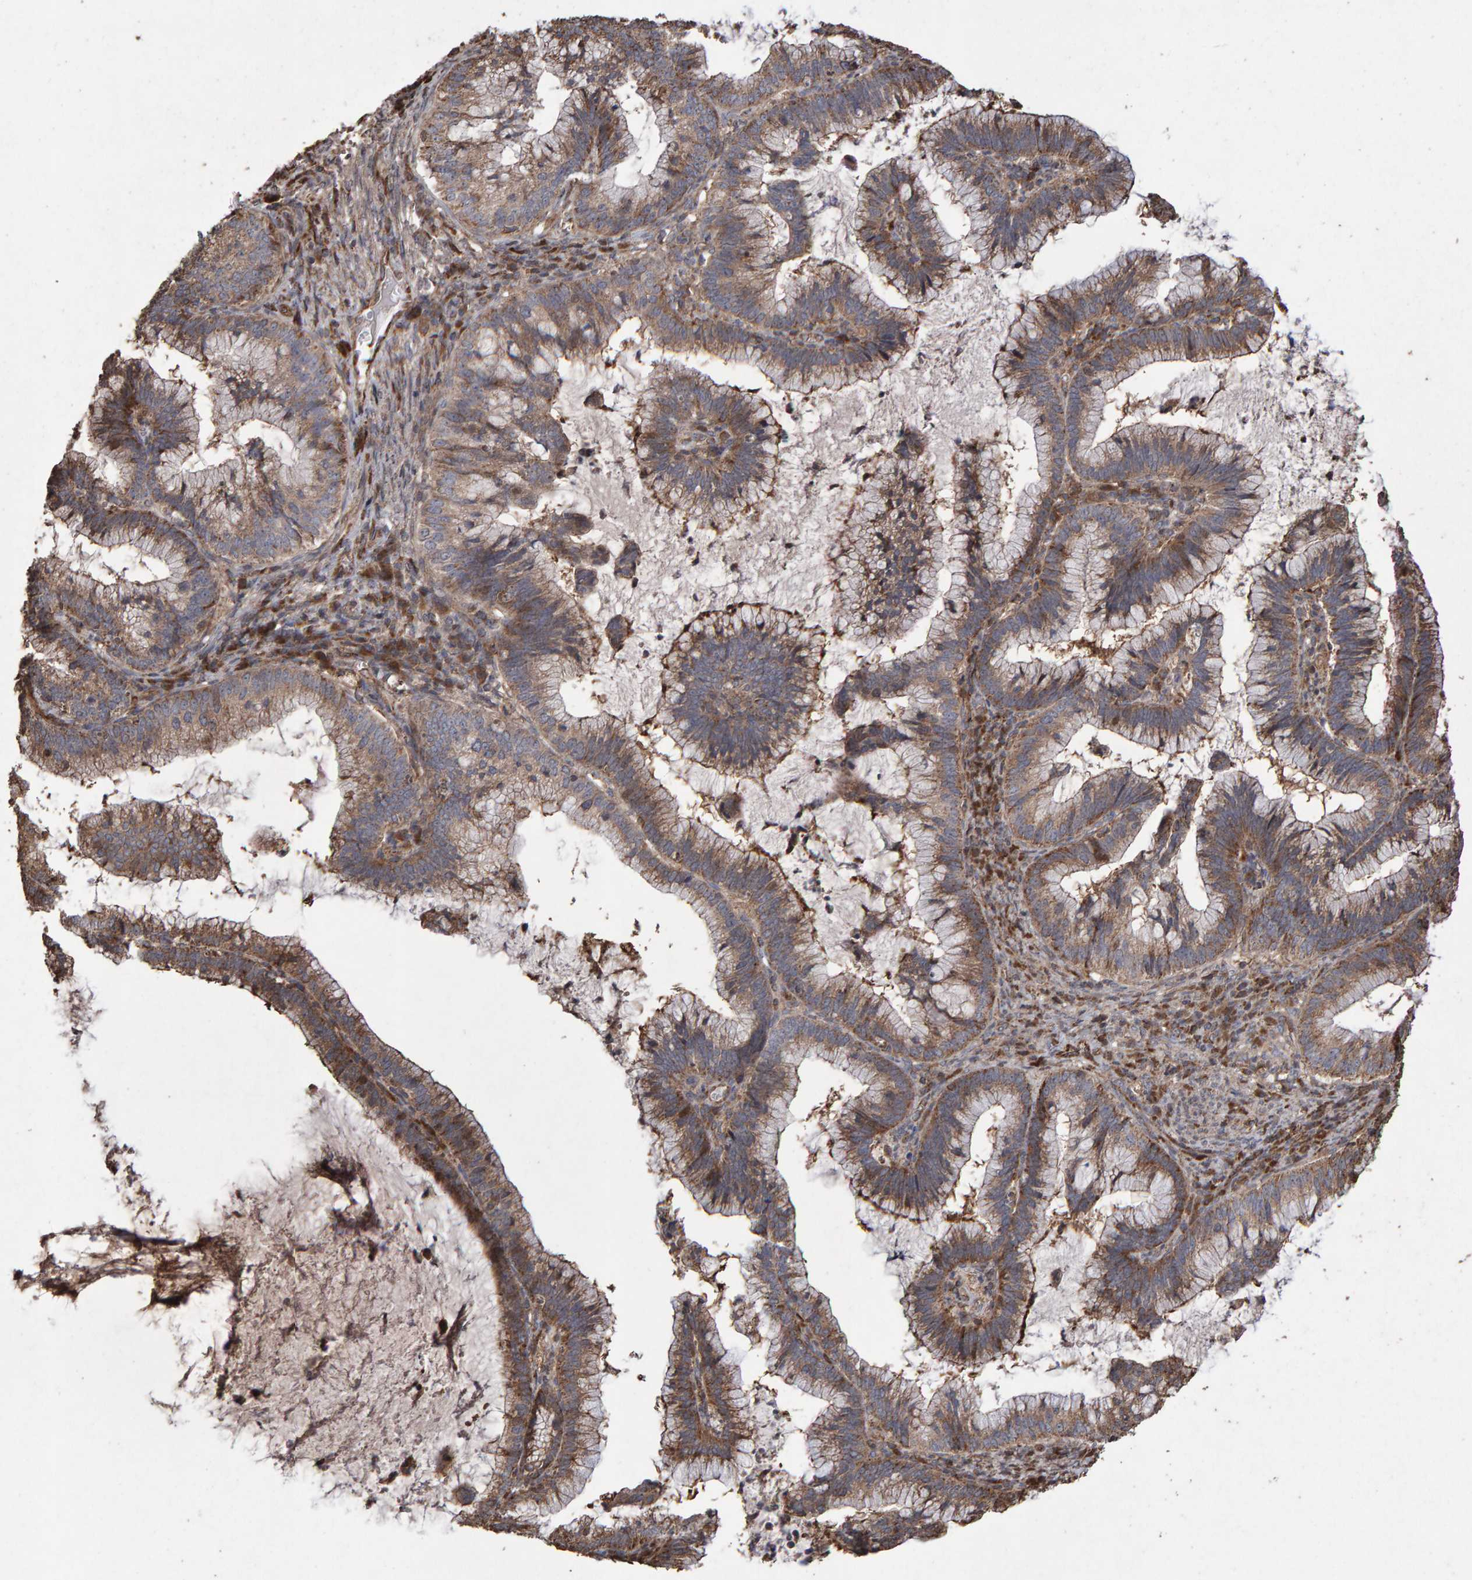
{"staining": {"intensity": "moderate", "quantity": ">75%", "location": "cytoplasmic/membranous"}, "tissue": "cervical cancer", "cell_type": "Tumor cells", "image_type": "cancer", "snomed": [{"axis": "morphology", "description": "Adenocarcinoma, NOS"}, {"axis": "topography", "description": "Cervix"}], "caption": "DAB (3,3'-diaminobenzidine) immunohistochemical staining of adenocarcinoma (cervical) exhibits moderate cytoplasmic/membranous protein expression in about >75% of tumor cells. (DAB IHC, brown staining for protein, blue staining for nuclei).", "gene": "OSBP2", "patient": {"sex": "female", "age": 36}}